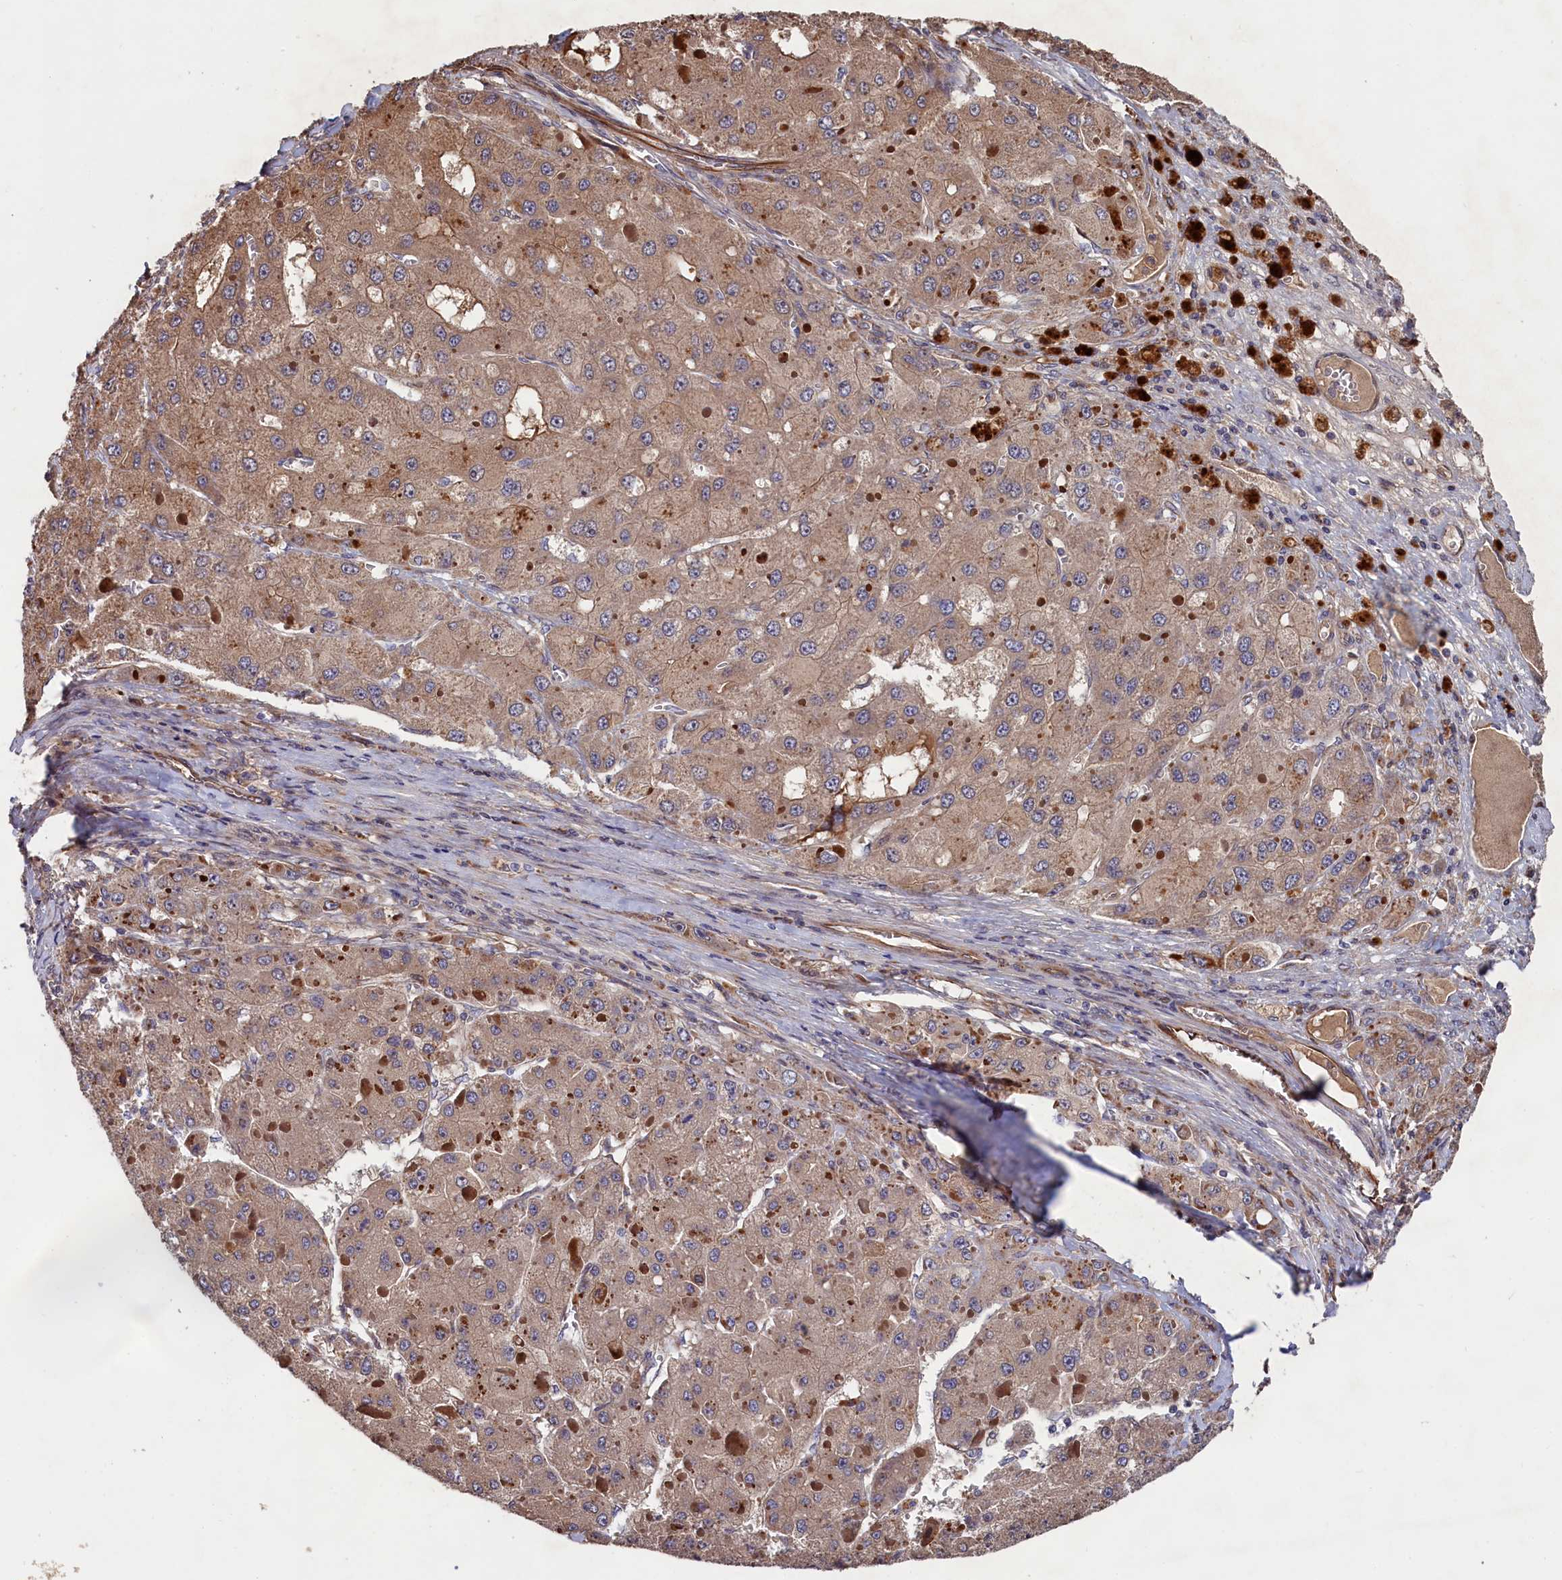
{"staining": {"intensity": "moderate", "quantity": ">75%", "location": "cytoplasmic/membranous"}, "tissue": "liver cancer", "cell_type": "Tumor cells", "image_type": "cancer", "snomed": [{"axis": "morphology", "description": "Carcinoma, Hepatocellular, NOS"}, {"axis": "topography", "description": "Liver"}], "caption": "Protein staining demonstrates moderate cytoplasmic/membranous expression in approximately >75% of tumor cells in hepatocellular carcinoma (liver).", "gene": "GREB1L", "patient": {"sex": "female", "age": 73}}